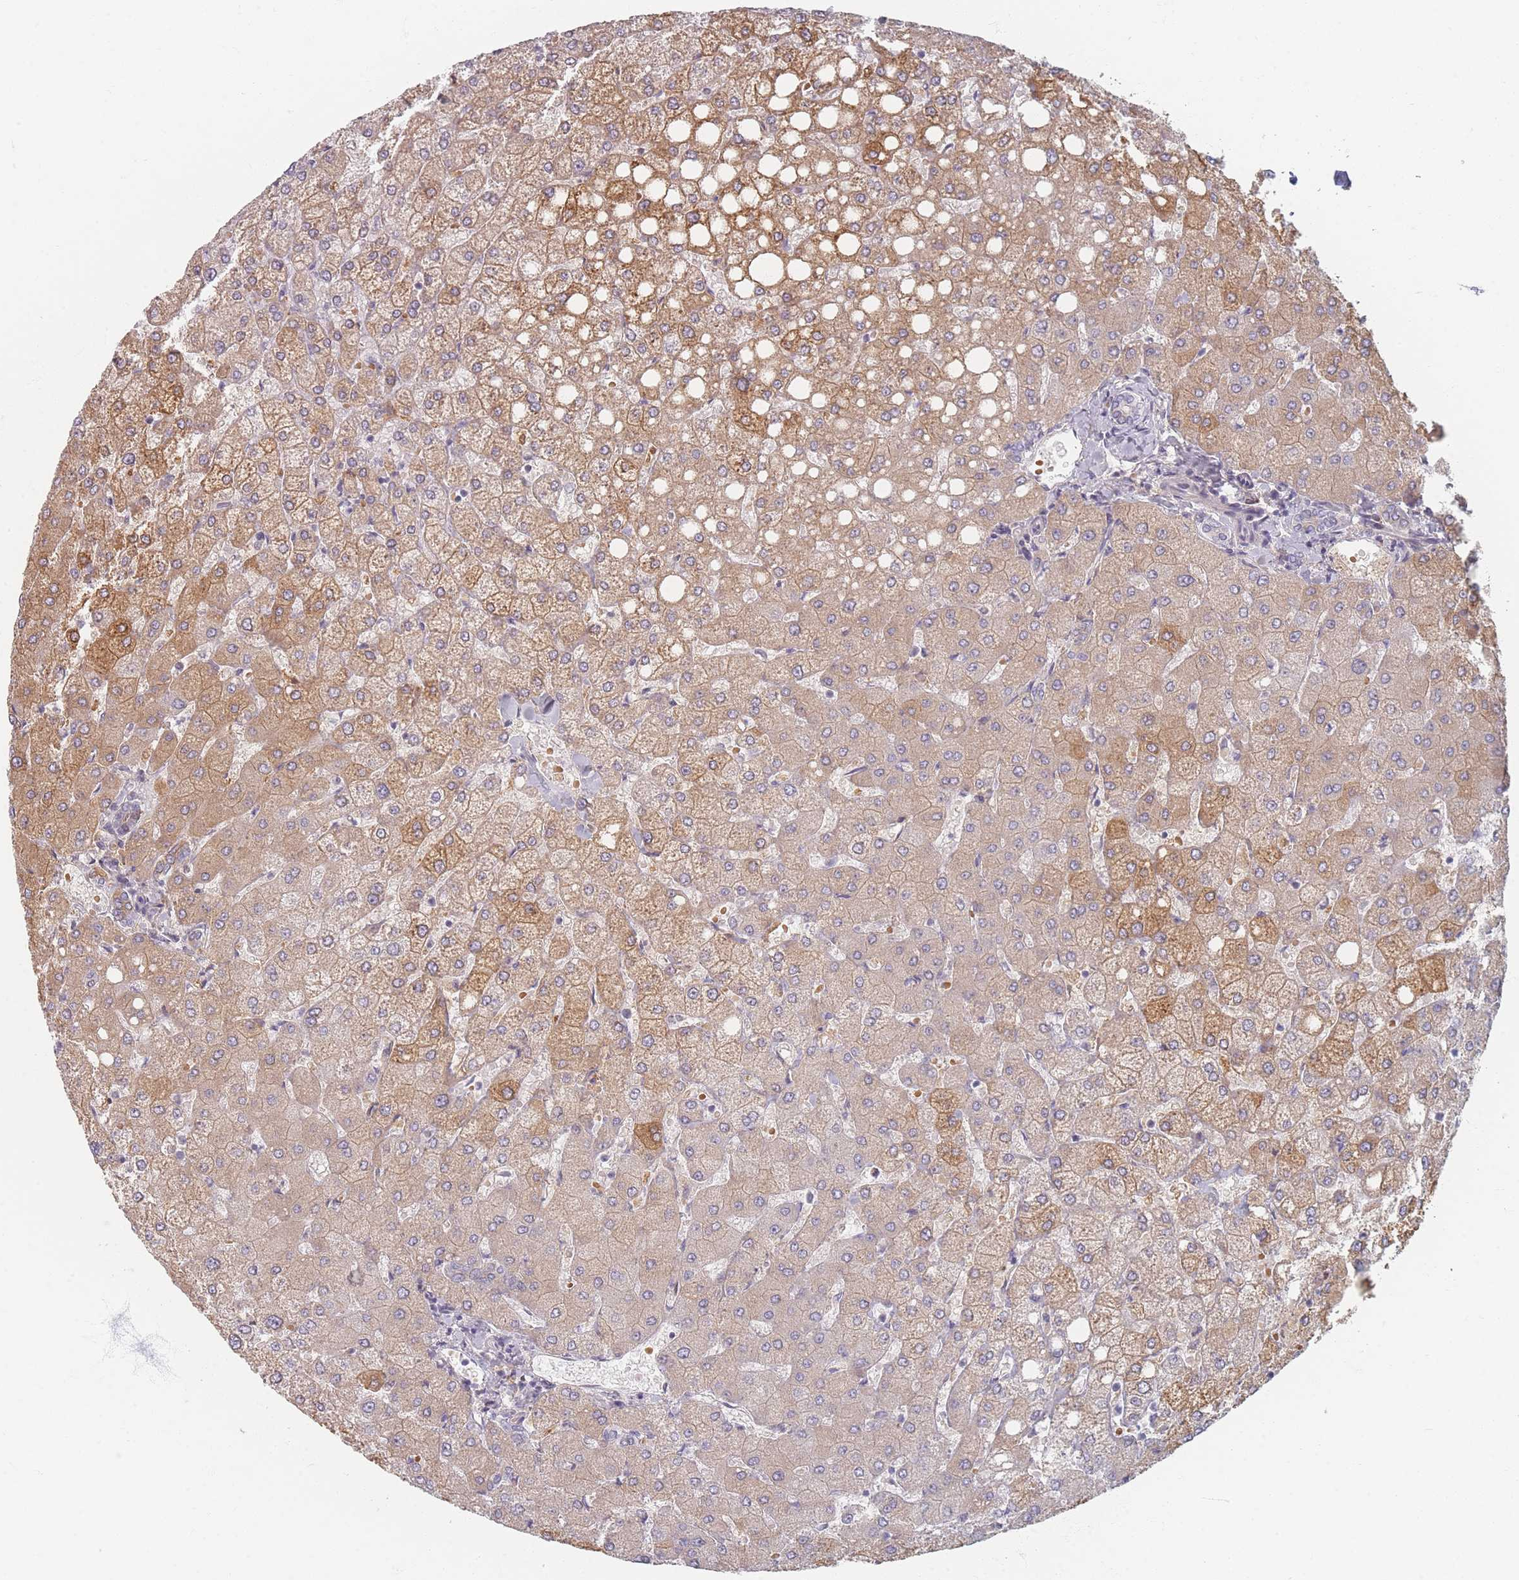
{"staining": {"intensity": "moderate", "quantity": "<25%", "location": "cytoplasmic/membranous"}, "tissue": "liver", "cell_type": "Cholangiocytes", "image_type": "normal", "snomed": [{"axis": "morphology", "description": "Normal tissue, NOS"}, {"axis": "topography", "description": "Liver"}], "caption": "Protein expression analysis of benign human liver reveals moderate cytoplasmic/membranous staining in approximately <25% of cholangiocytes. (brown staining indicates protein expression, while blue staining denotes nuclei).", "gene": "TMOD1", "patient": {"sex": "female", "age": 54}}